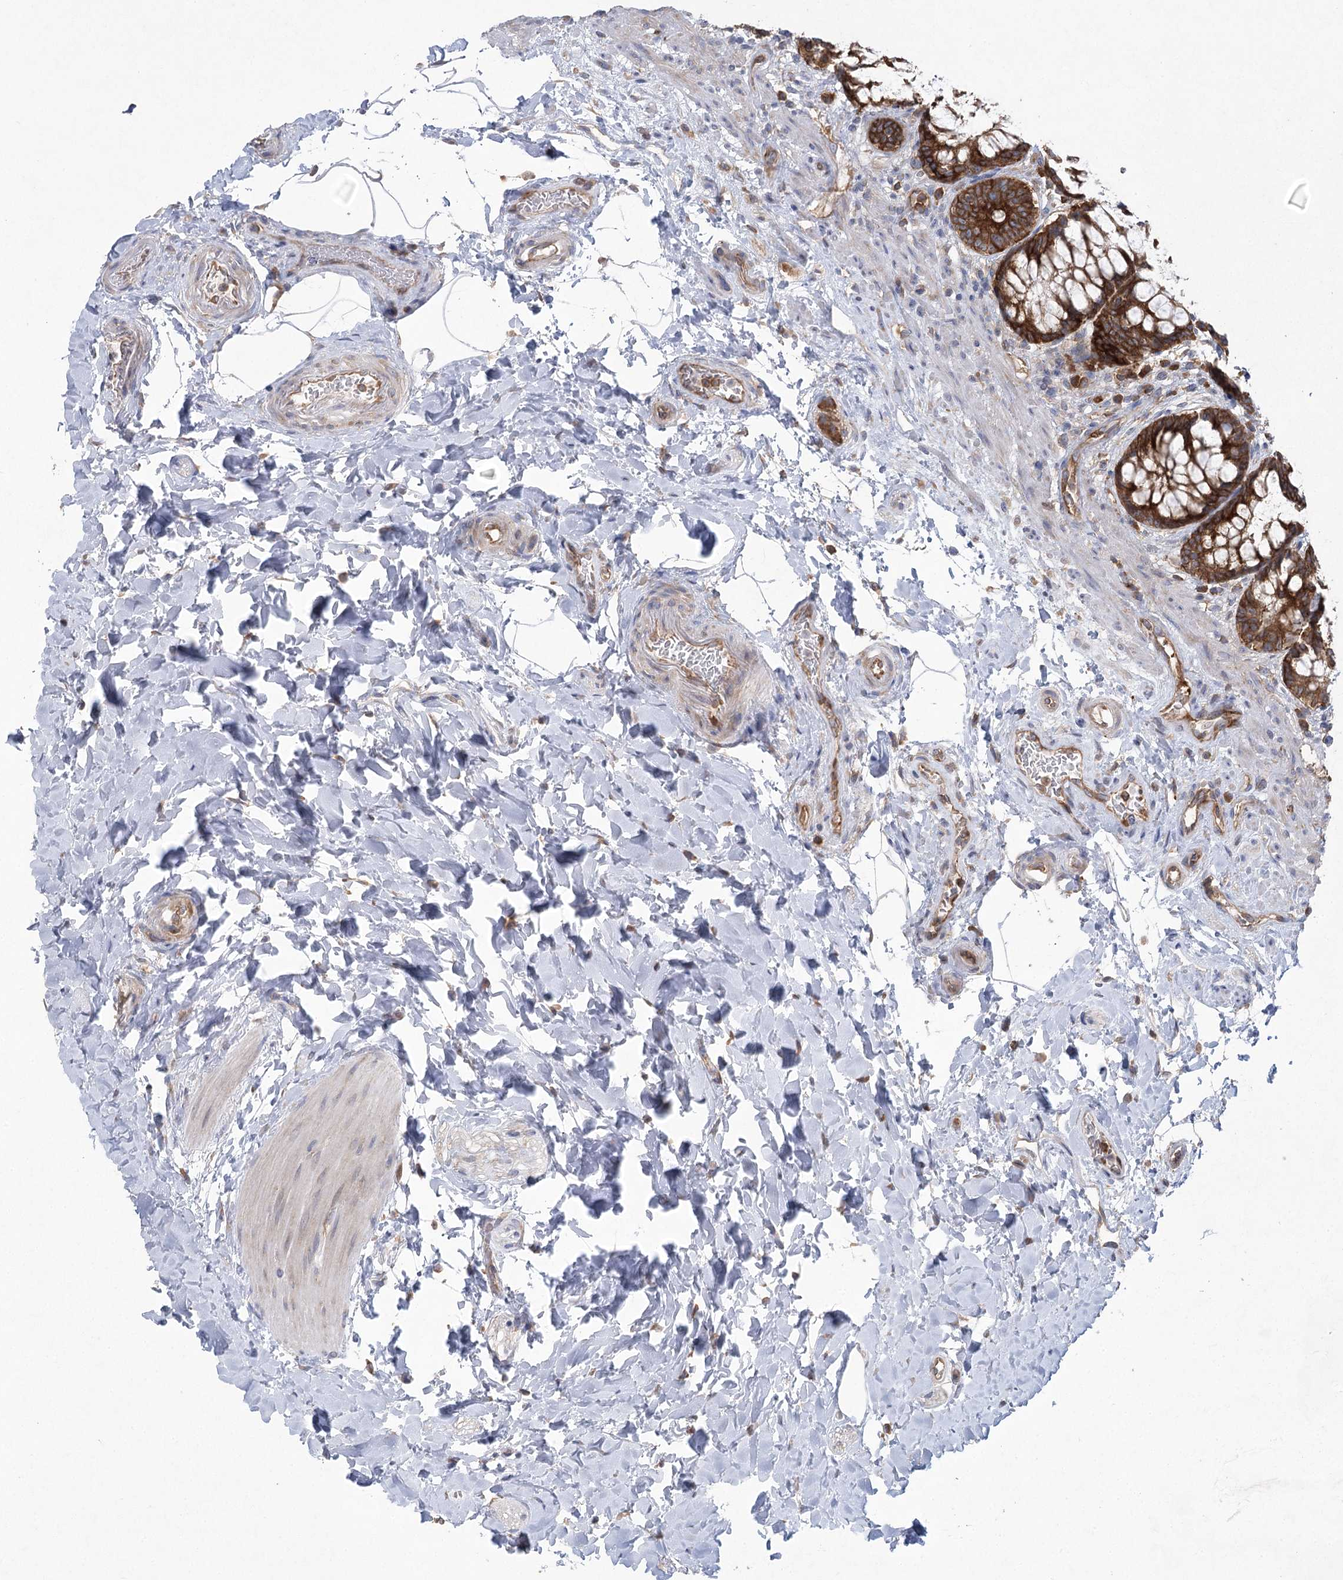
{"staining": {"intensity": "strong", "quantity": ">75%", "location": "cytoplasmic/membranous"}, "tissue": "rectum", "cell_type": "Glandular cells", "image_type": "normal", "snomed": [{"axis": "morphology", "description": "Normal tissue, NOS"}, {"axis": "topography", "description": "Rectum"}], "caption": "Immunohistochemical staining of normal rectum reveals high levels of strong cytoplasmic/membranous positivity in approximately >75% of glandular cells.", "gene": "EIF3A", "patient": {"sex": "male", "age": 64}}